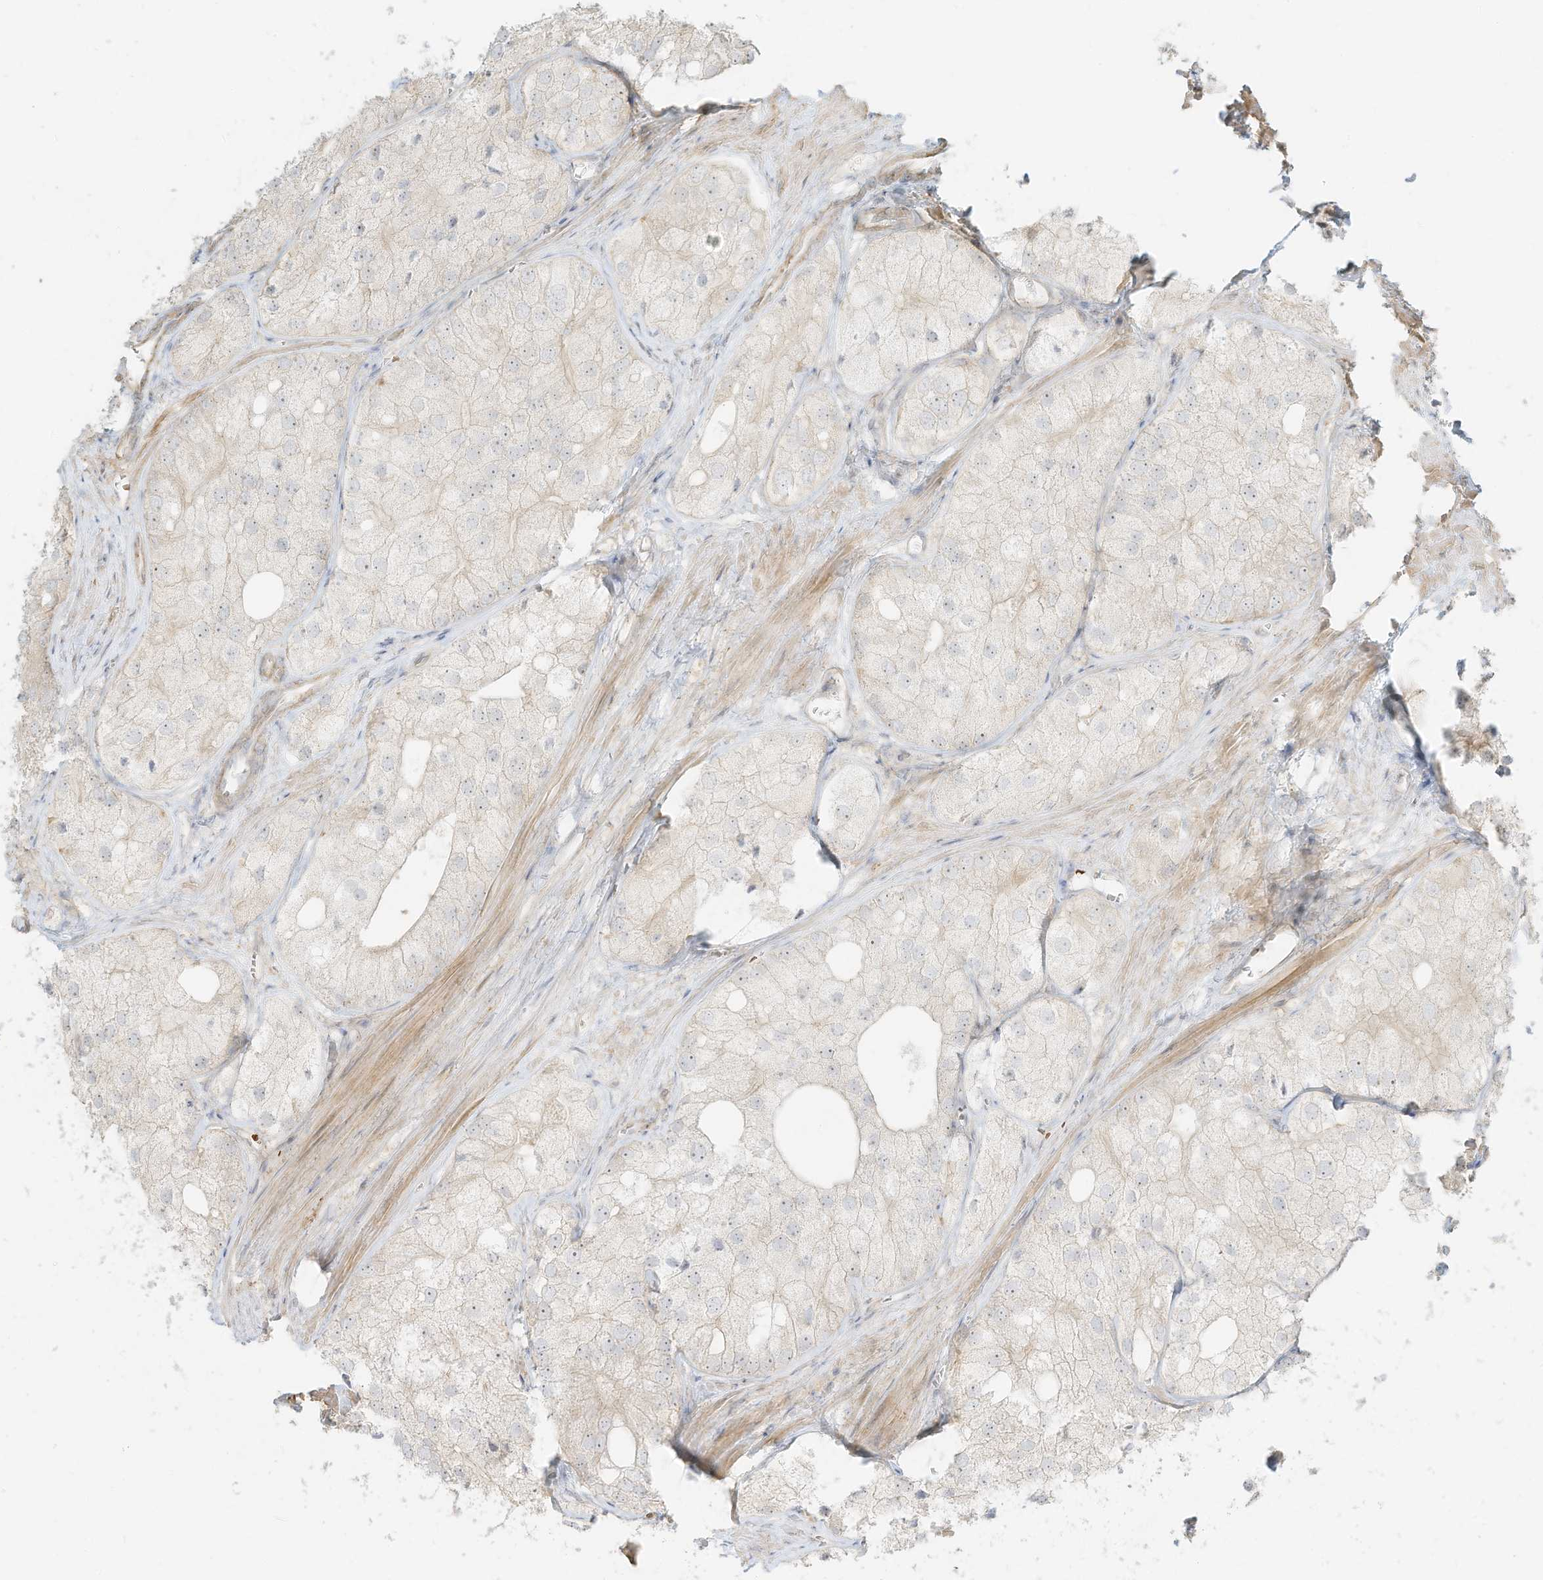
{"staining": {"intensity": "negative", "quantity": "none", "location": "none"}, "tissue": "prostate cancer", "cell_type": "Tumor cells", "image_type": "cancer", "snomed": [{"axis": "morphology", "description": "Adenocarcinoma, Low grade"}, {"axis": "topography", "description": "Prostate"}], "caption": "IHC histopathology image of neoplastic tissue: low-grade adenocarcinoma (prostate) stained with DAB (3,3'-diaminobenzidine) displays no significant protein positivity in tumor cells. (Brightfield microscopy of DAB (3,3'-diaminobenzidine) immunohistochemistry at high magnification).", "gene": "OFD1", "patient": {"sex": "male", "age": 69}}